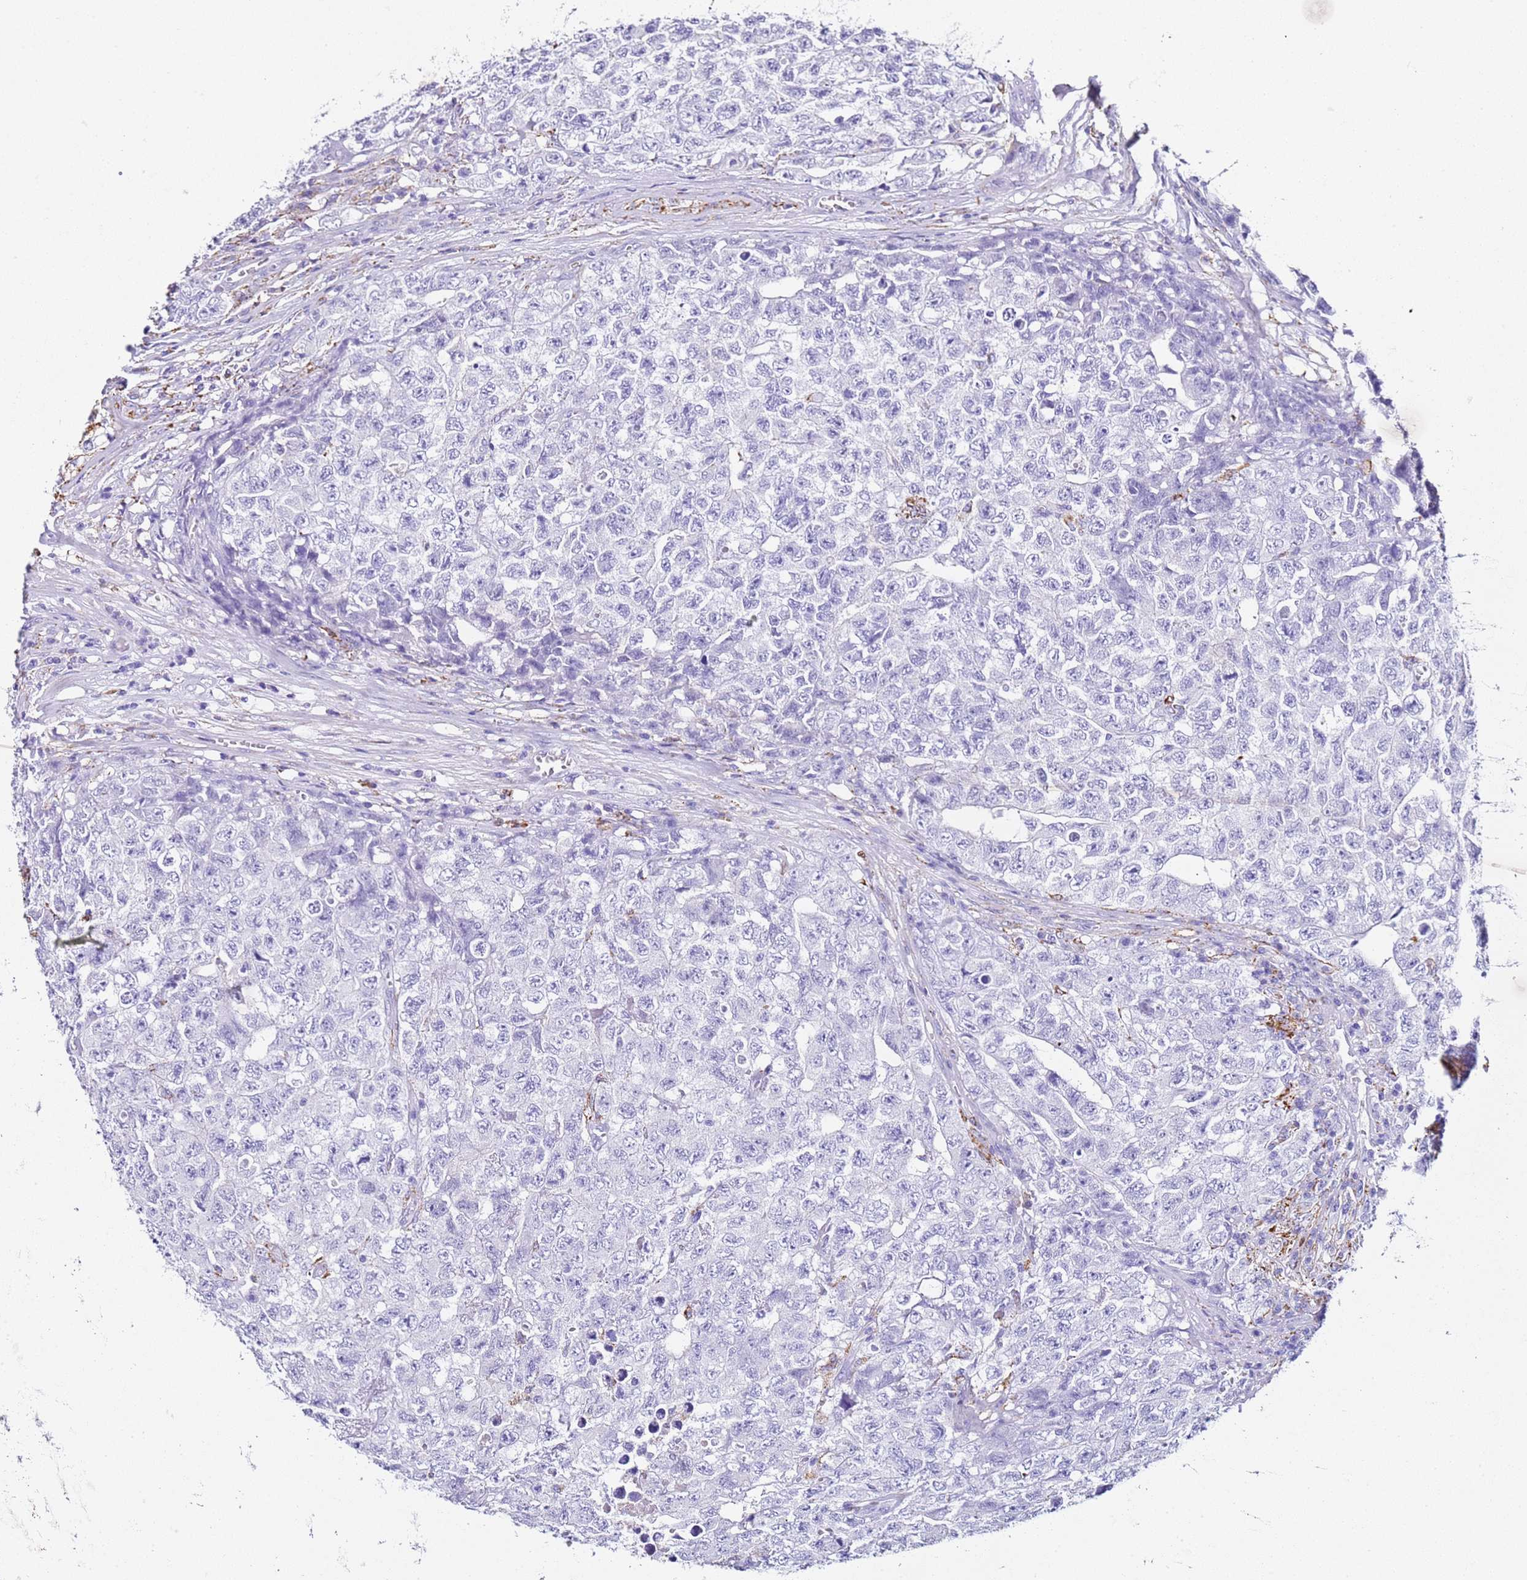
{"staining": {"intensity": "negative", "quantity": "none", "location": "none"}, "tissue": "testis cancer", "cell_type": "Tumor cells", "image_type": "cancer", "snomed": [{"axis": "morphology", "description": "Carcinoma, Embryonal, NOS"}, {"axis": "topography", "description": "Testis"}], "caption": "DAB immunohistochemical staining of testis cancer (embryonal carcinoma) shows no significant expression in tumor cells.", "gene": "PTBP2", "patient": {"sex": "male", "age": 31}}